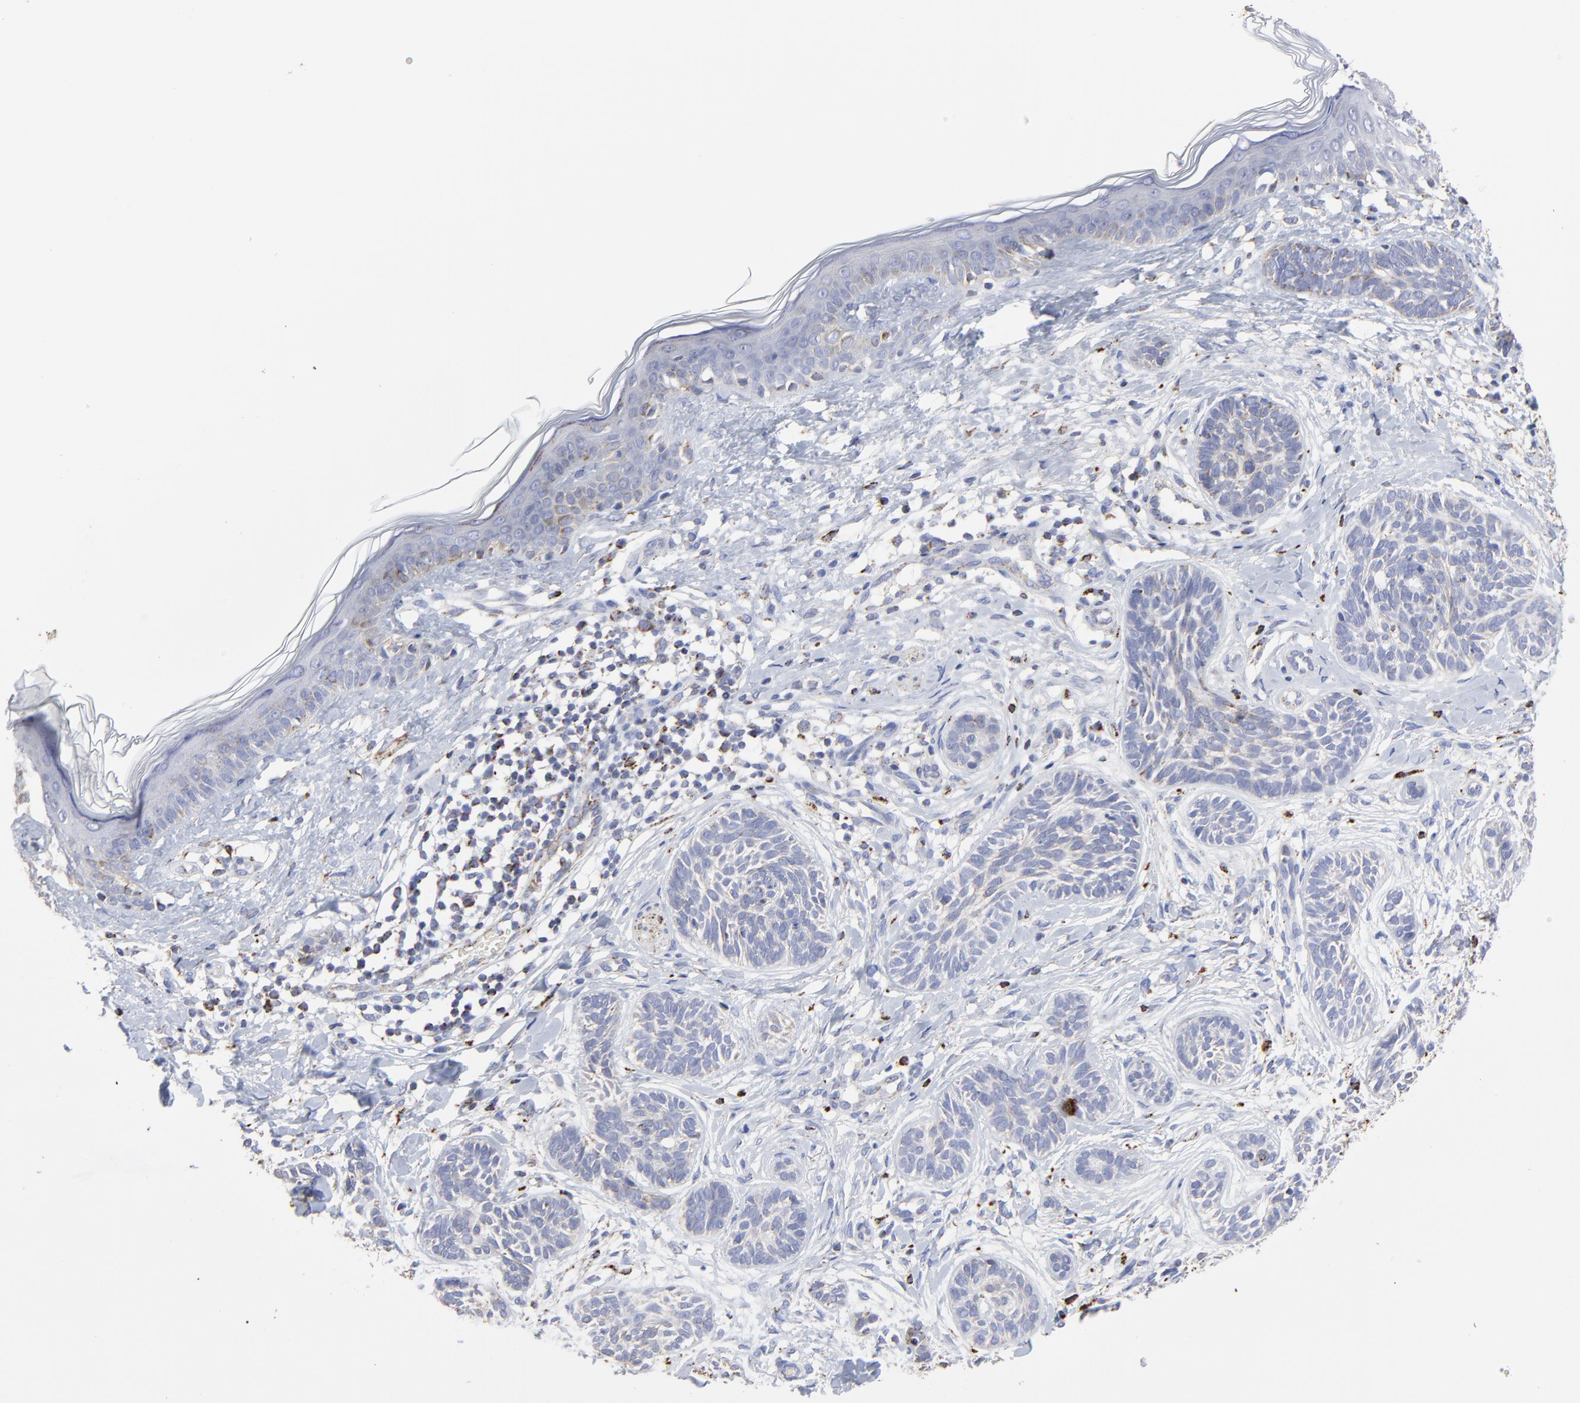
{"staining": {"intensity": "weak", "quantity": "<25%", "location": "cytoplasmic/membranous"}, "tissue": "skin cancer", "cell_type": "Tumor cells", "image_type": "cancer", "snomed": [{"axis": "morphology", "description": "Normal tissue, NOS"}, {"axis": "morphology", "description": "Basal cell carcinoma"}, {"axis": "topography", "description": "Skin"}], "caption": "An image of human basal cell carcinoma (skin) is negative for staining in tumor cells.", "gene": "PINK1", "patient": {"sex": "male", "age": 63}}